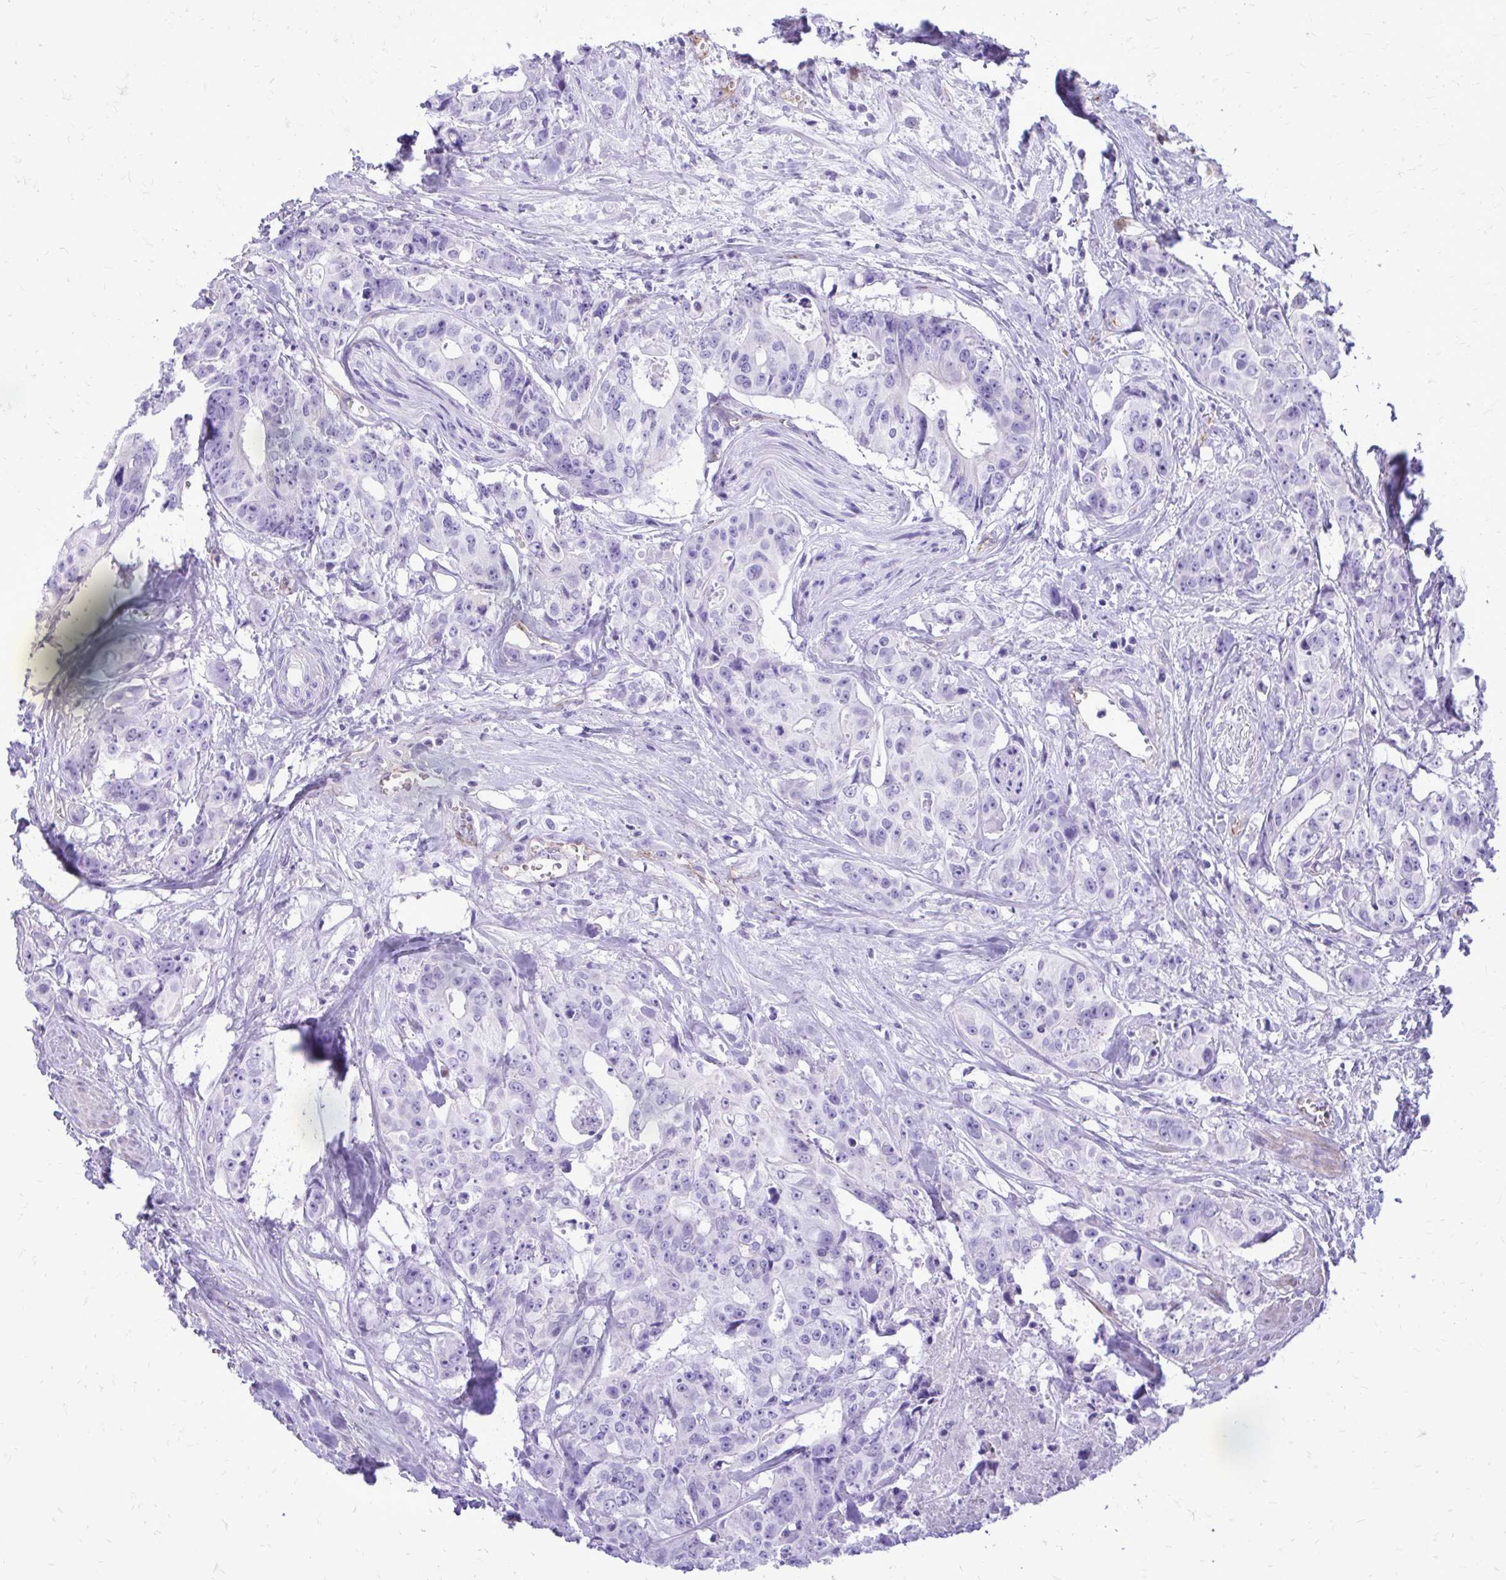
{"staining": {"intensity": "negative", "quantity": "none", "location": "none"}, "tissue": "colorectal cancer", "cell_type": "Tumor cells", "image_type": "cancer", "snomed": [{"axis": "morphology", "description": "Adenocarcinoma, NOS"}, {"axis": "topography", "description": "Rectum"}], "caption": "This photomicrograph is of colorectal adenocarcinoma stained with immunohistochemistry to label a protein in brown with the nuclei are counter-stained blue. There is no staining in tumor cells. The staining was performed using DAB to visualize the protein expression in brown, while the nuclei were stained in blue with hematoxylin (Magnification: 20x).", "gene": "PELI3", "patient": {"sex": "female", "age": 62}}